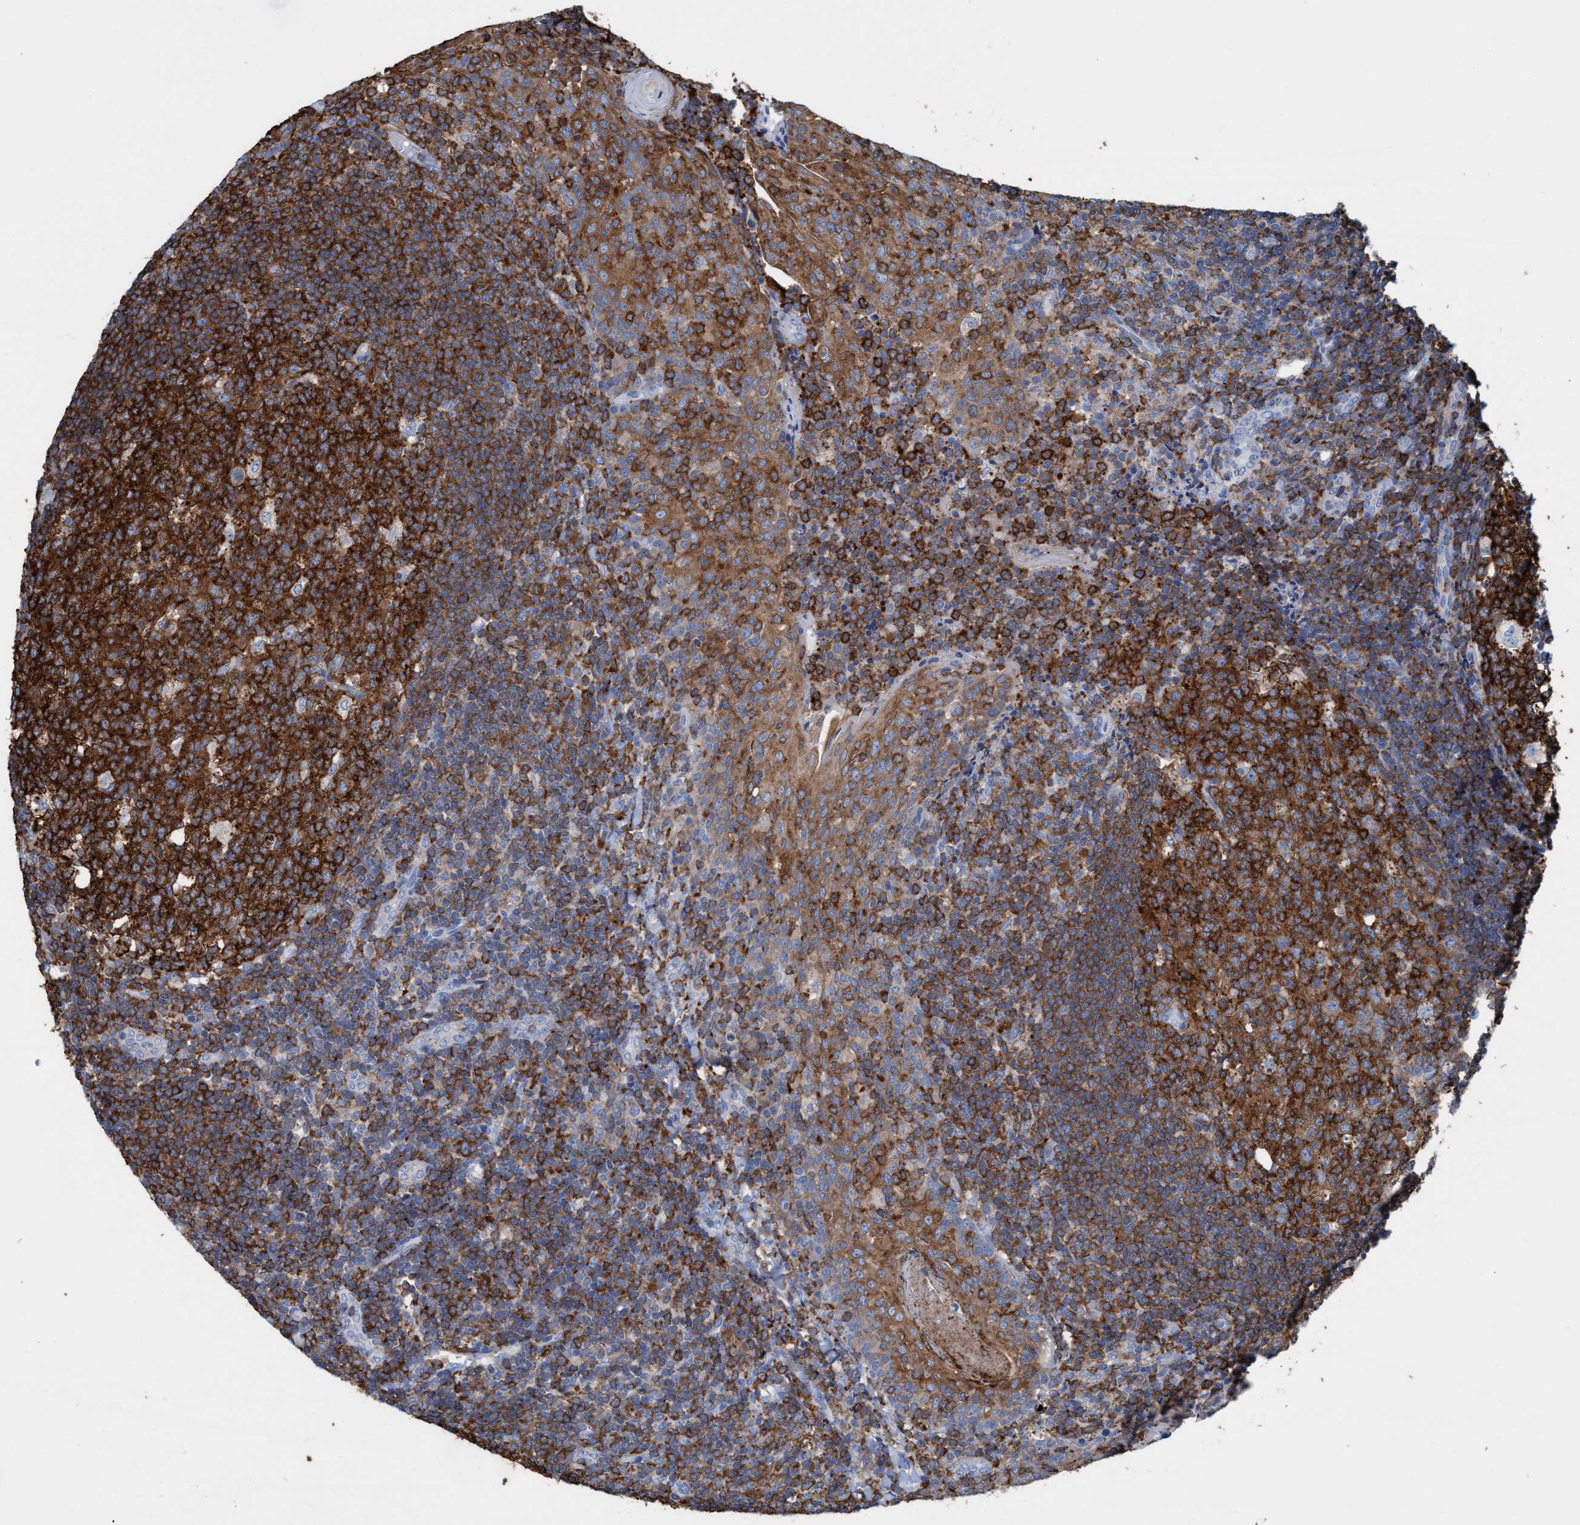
{"staining": {"intensity": "strong", "quantity": ">75%", "location": "cytoplasmic/membranous"}, "tissue": "tonsil", "cell_type": "Germinal center cells", "image_type": "normal", "snomed": [{"axis": "morphology", "description": "Normal tissue, NOS"}, {"axis": "topography", "description": "Tonsil"}], "caption": "Protein expression analysis of unremarkable human tonsil reveals strong cytoplasmic/membranous staining in about >75% of germinal center cells. (Brightfield microscopy of DAB IHC at high magnification).", "gene": "EZR", "patient": {"sex": "female", "age": 19}}